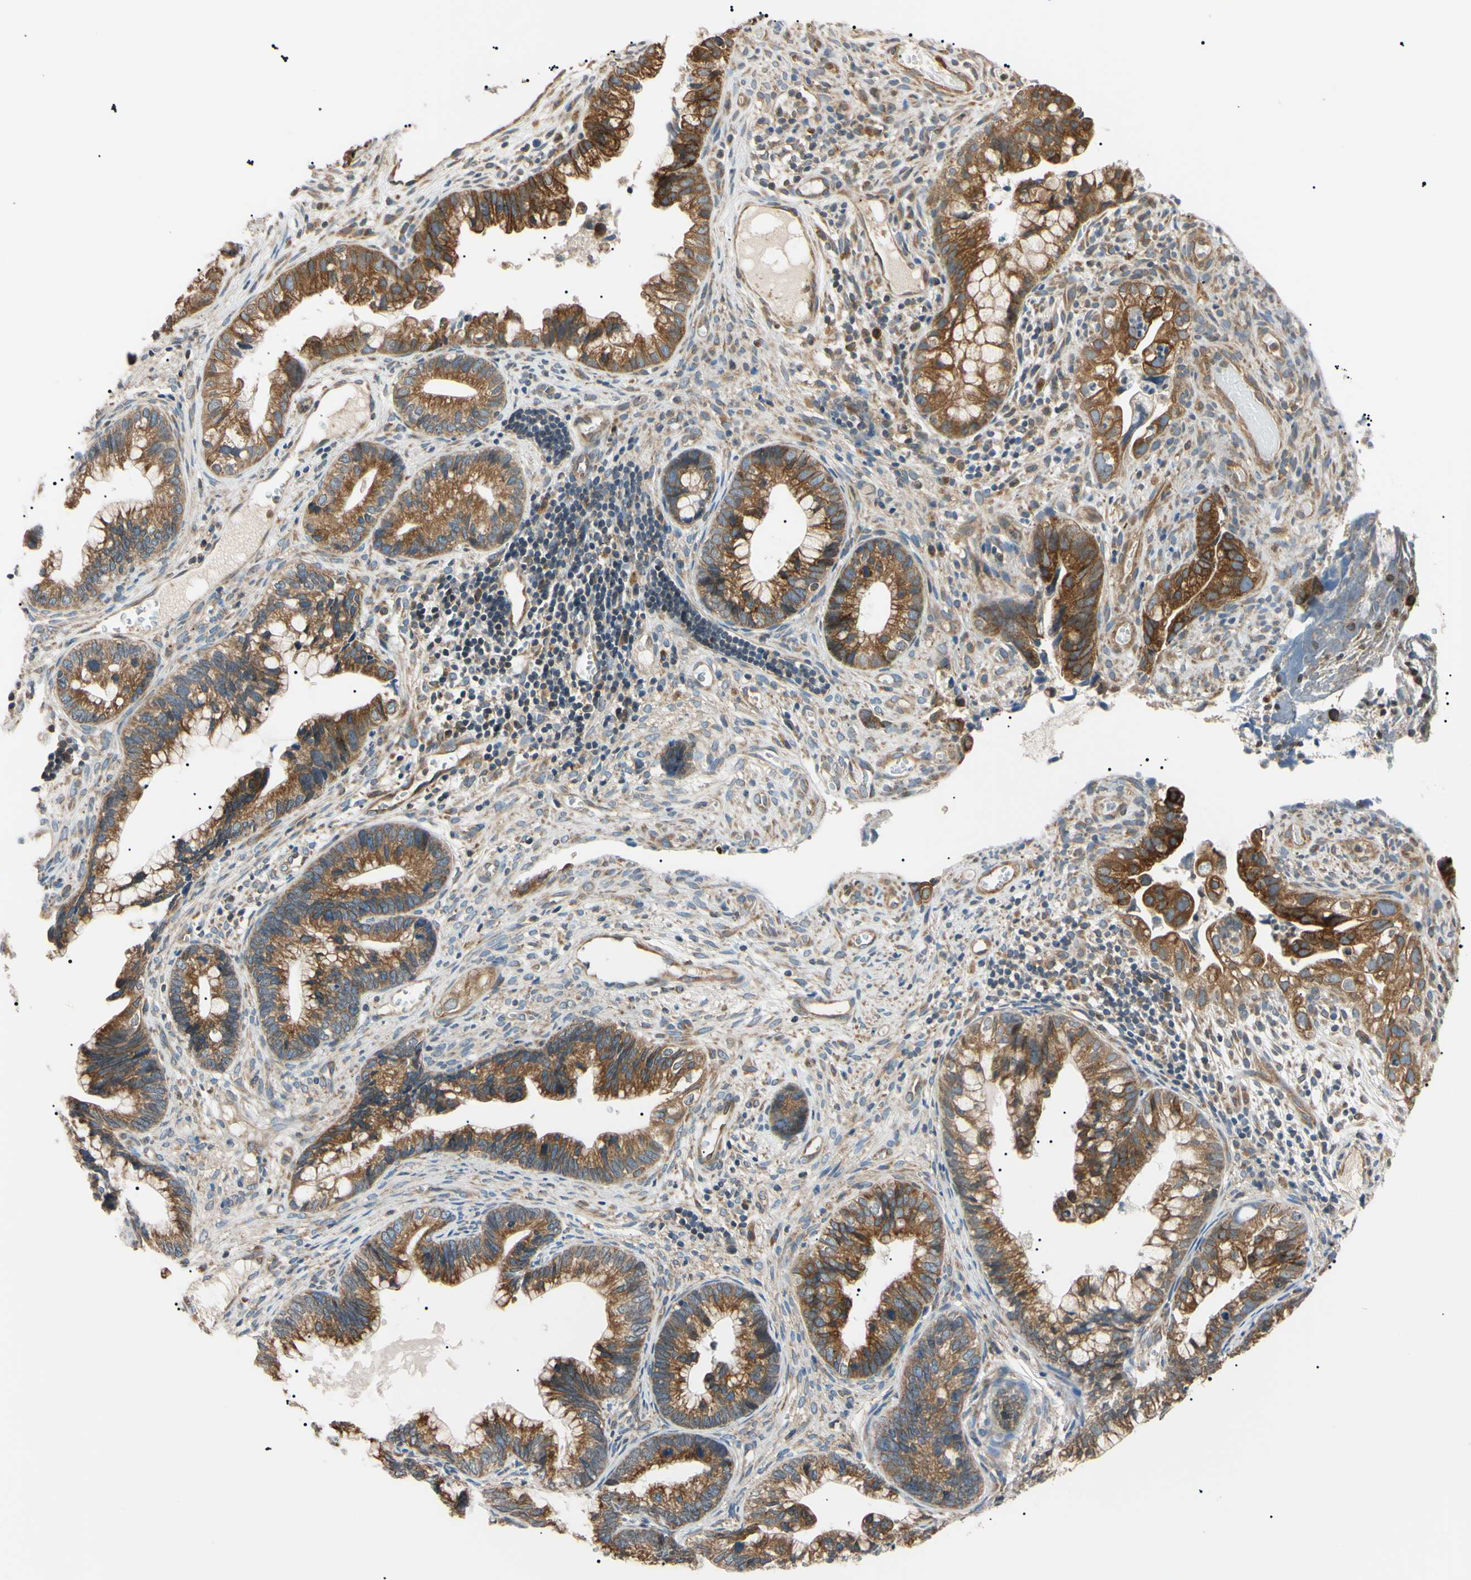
{"staining": {"intensity": "strong", "quantity": ">75%", "location": "cytoplasmic/membranous"}, "tissue": "cervical cancer", "cell_type": "Tumor cells", "image_type": "cancer", "snomed": [{"axis": "morphology", "description": "Adenocarcinoma, NOS"}, {"axis": "topography", "description": "Cervix"}], "caption": "Strong cytoplasmic/membranous expression for a protein is seen in about >75% of tumor cells of cervical cancer using immunohistochemistry (IHC).", "gene": "VAPA", "patient": {"sex": "female", "age": 44}}